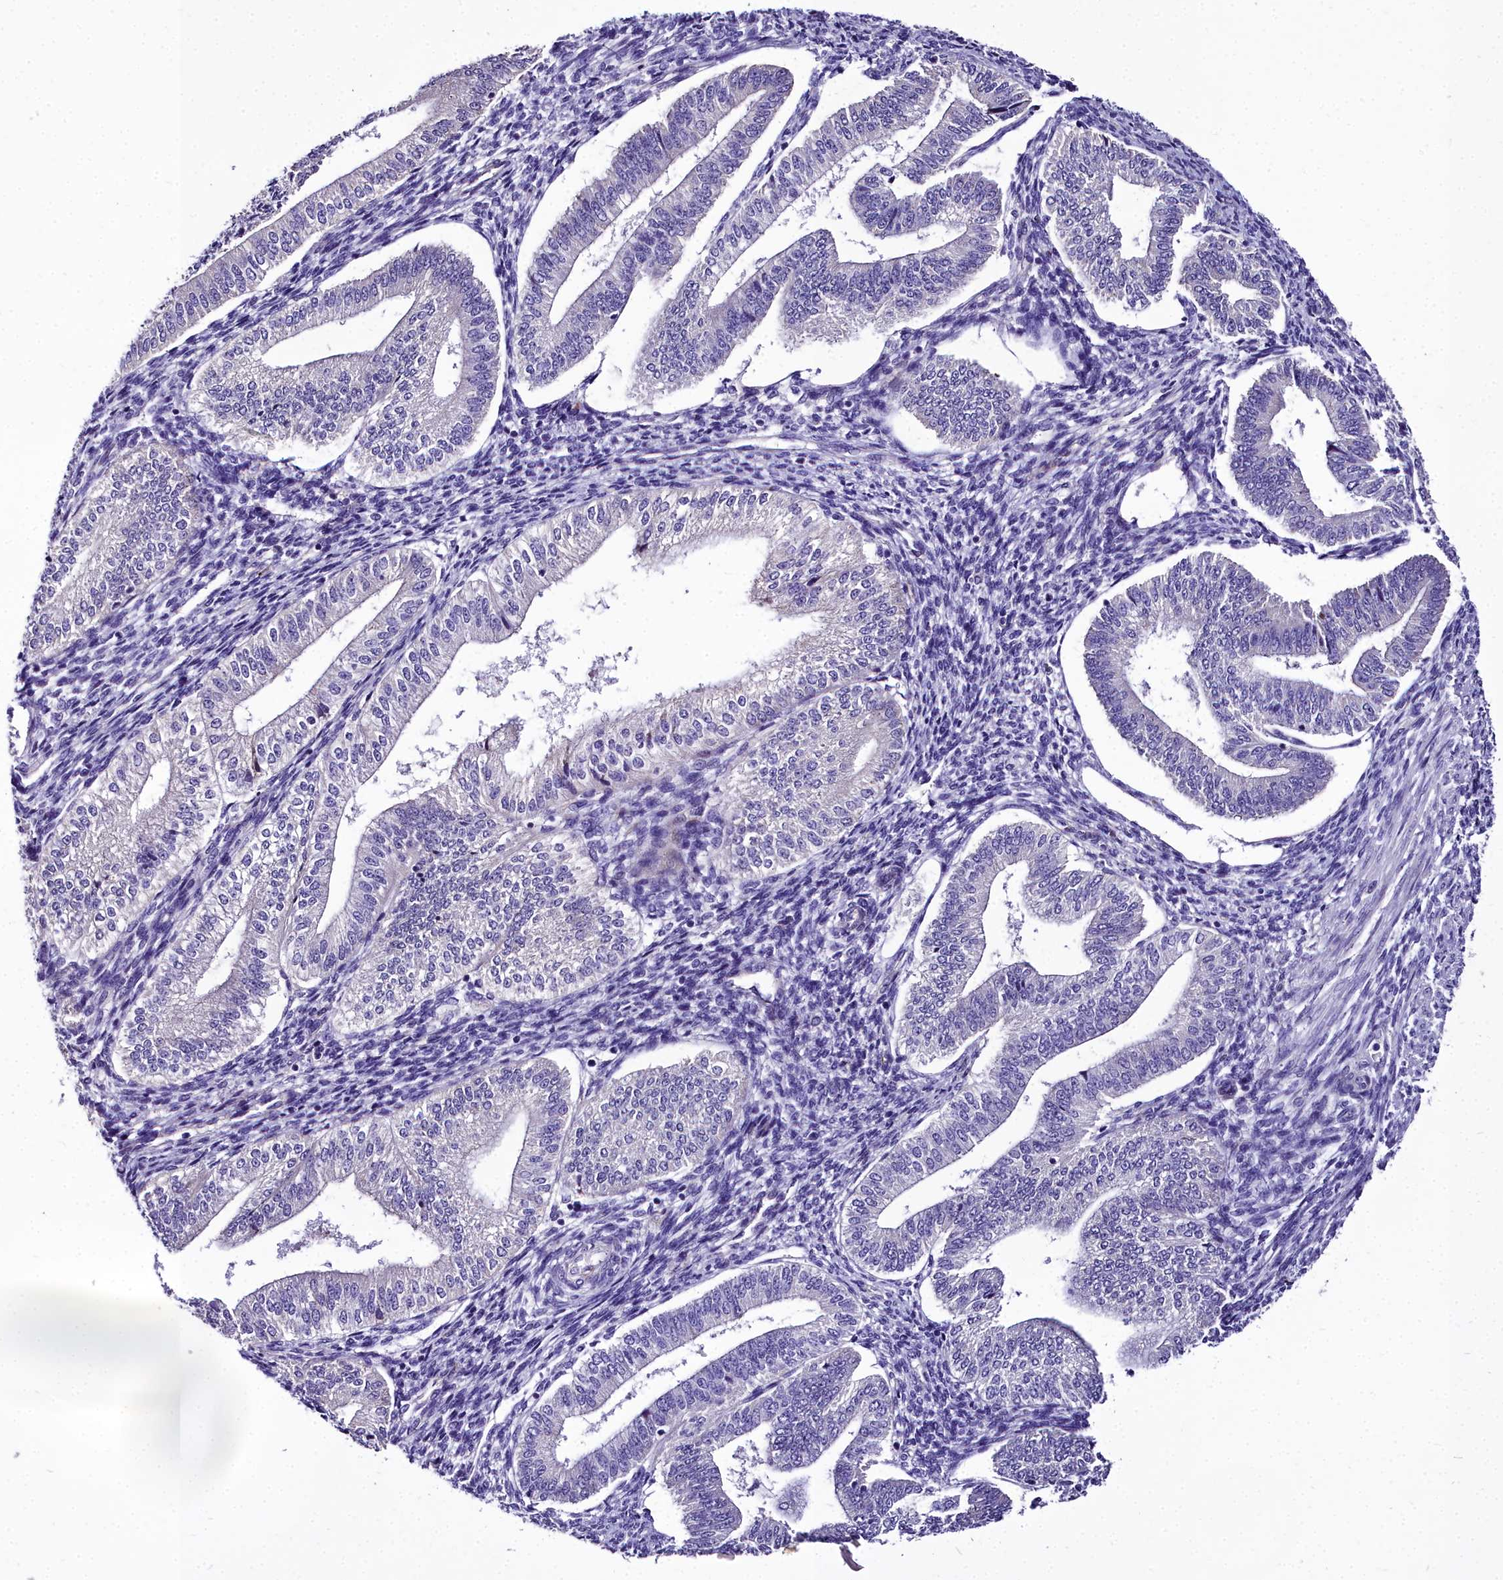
{"staining": {"intensity": "negative", "quantity": "none", "location": "none"}, "tissue": "endometrium", "cell_type": "Cells in endometrial stroma", "image_type": "normal", "snomed": [{"axis": "morphology", "description": "Normal tissue, NOS"}, {"axis": "topography", "description": "Endometrium"}], "caption": "An immunohistochemistry photomicrograph of benign endometrium is shown. There is no staining in cells in endometrial stroma of endometrium. Brightfield microscopy of immunohistochemistry stained with DAB (3,3'-diaminobenzidine) (brown) and hematoxylin (blue), captured at high magnification.", "gene": "MS4A18", "patient": {"sex": "female", "age": 34}}